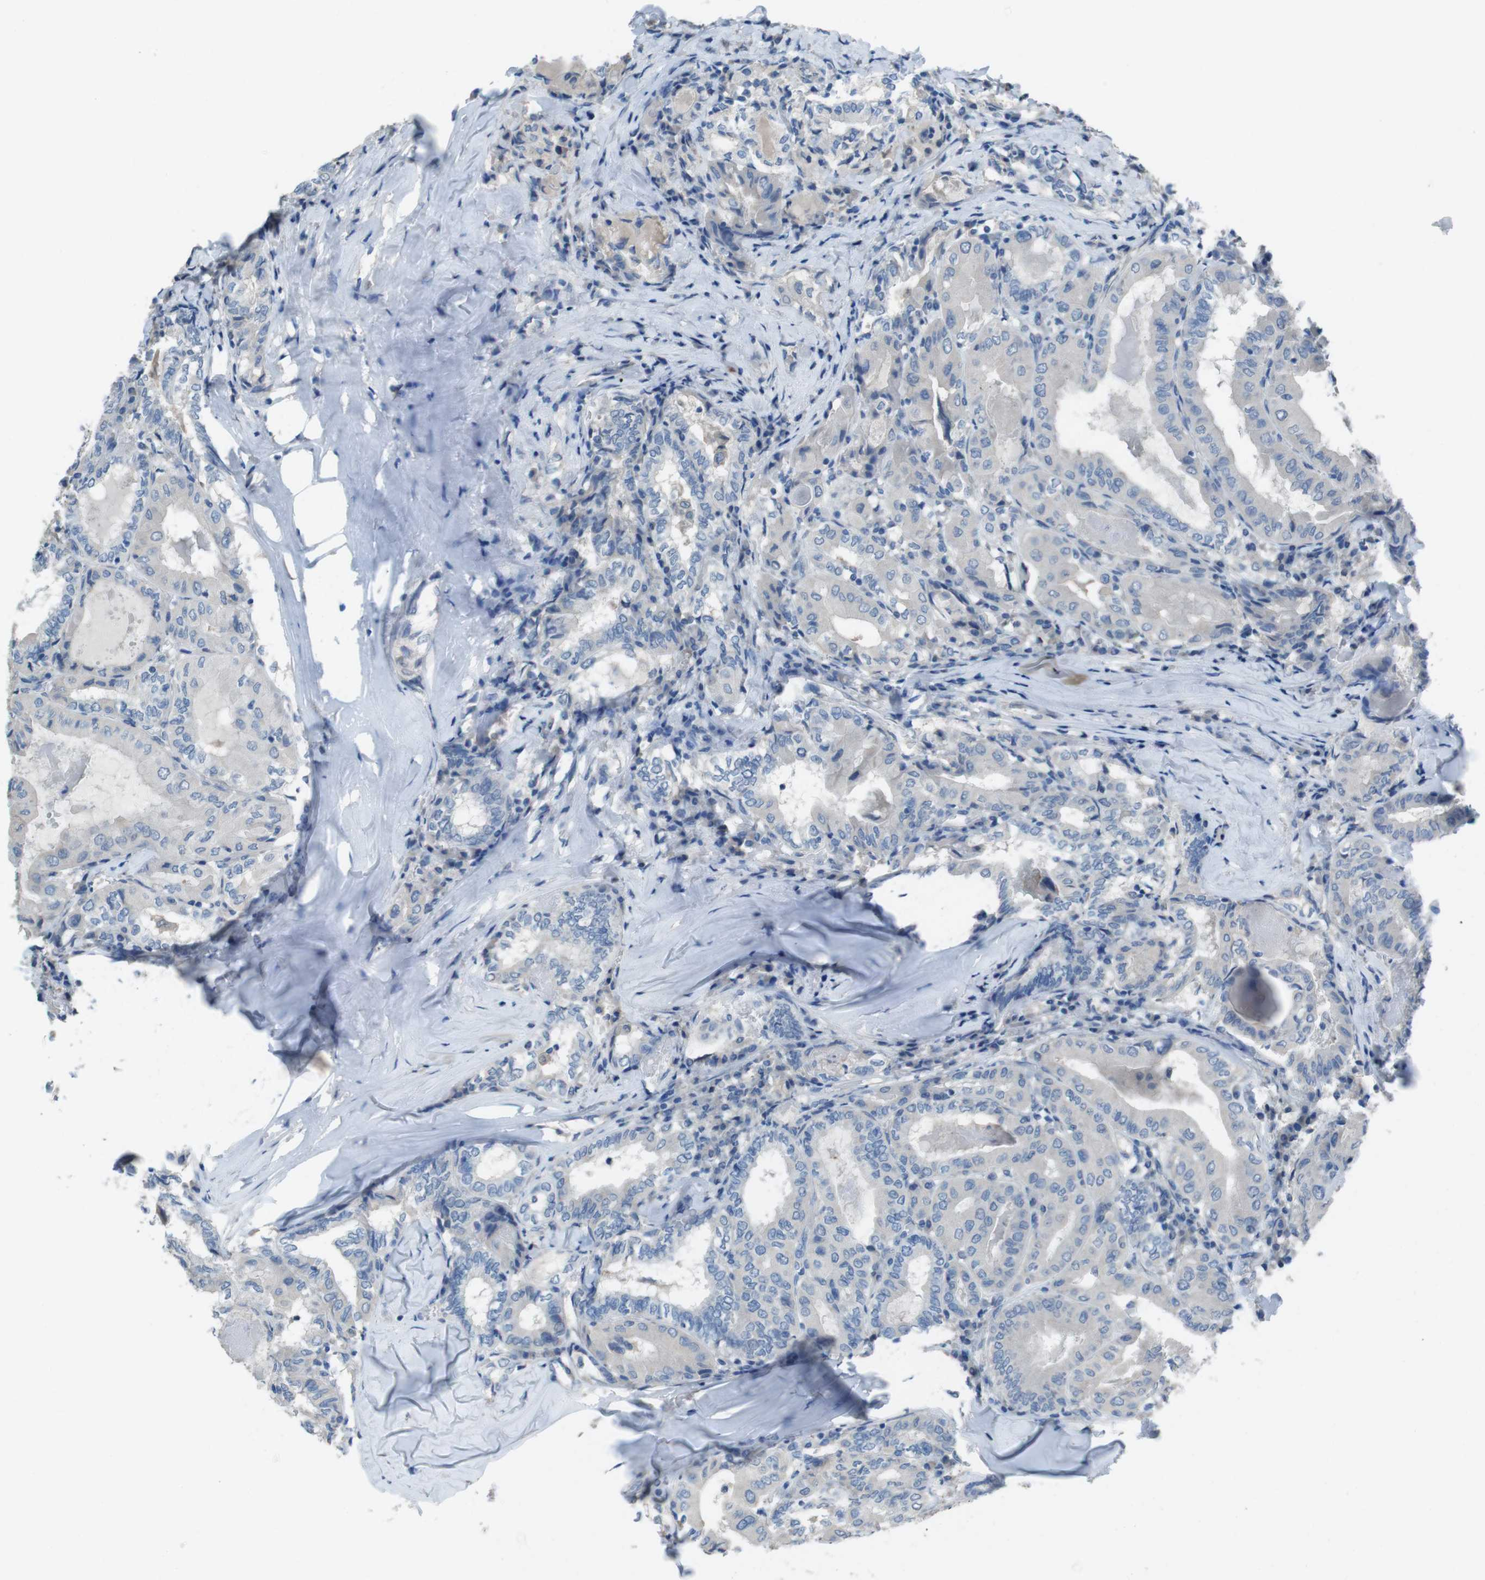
{"staining": {"intensity": "negative", "quantity": "none", "location": "none"}, "tissue": "thyroid cancer", "cell_type": "Tumor cells", "image_type": "cancer", "snomed": [{"axis": "morphology", "description": "Papillary adenocarcinoma, NOS"}, {"axis": "topography", "description": "Thyroid gland"}], "caption": "Photomicrograph shows no significant protein expression in tumor cells of thyroid cancer.", "gene": "CYP2C8", "patient": {"sex": "female", "age": 42}}